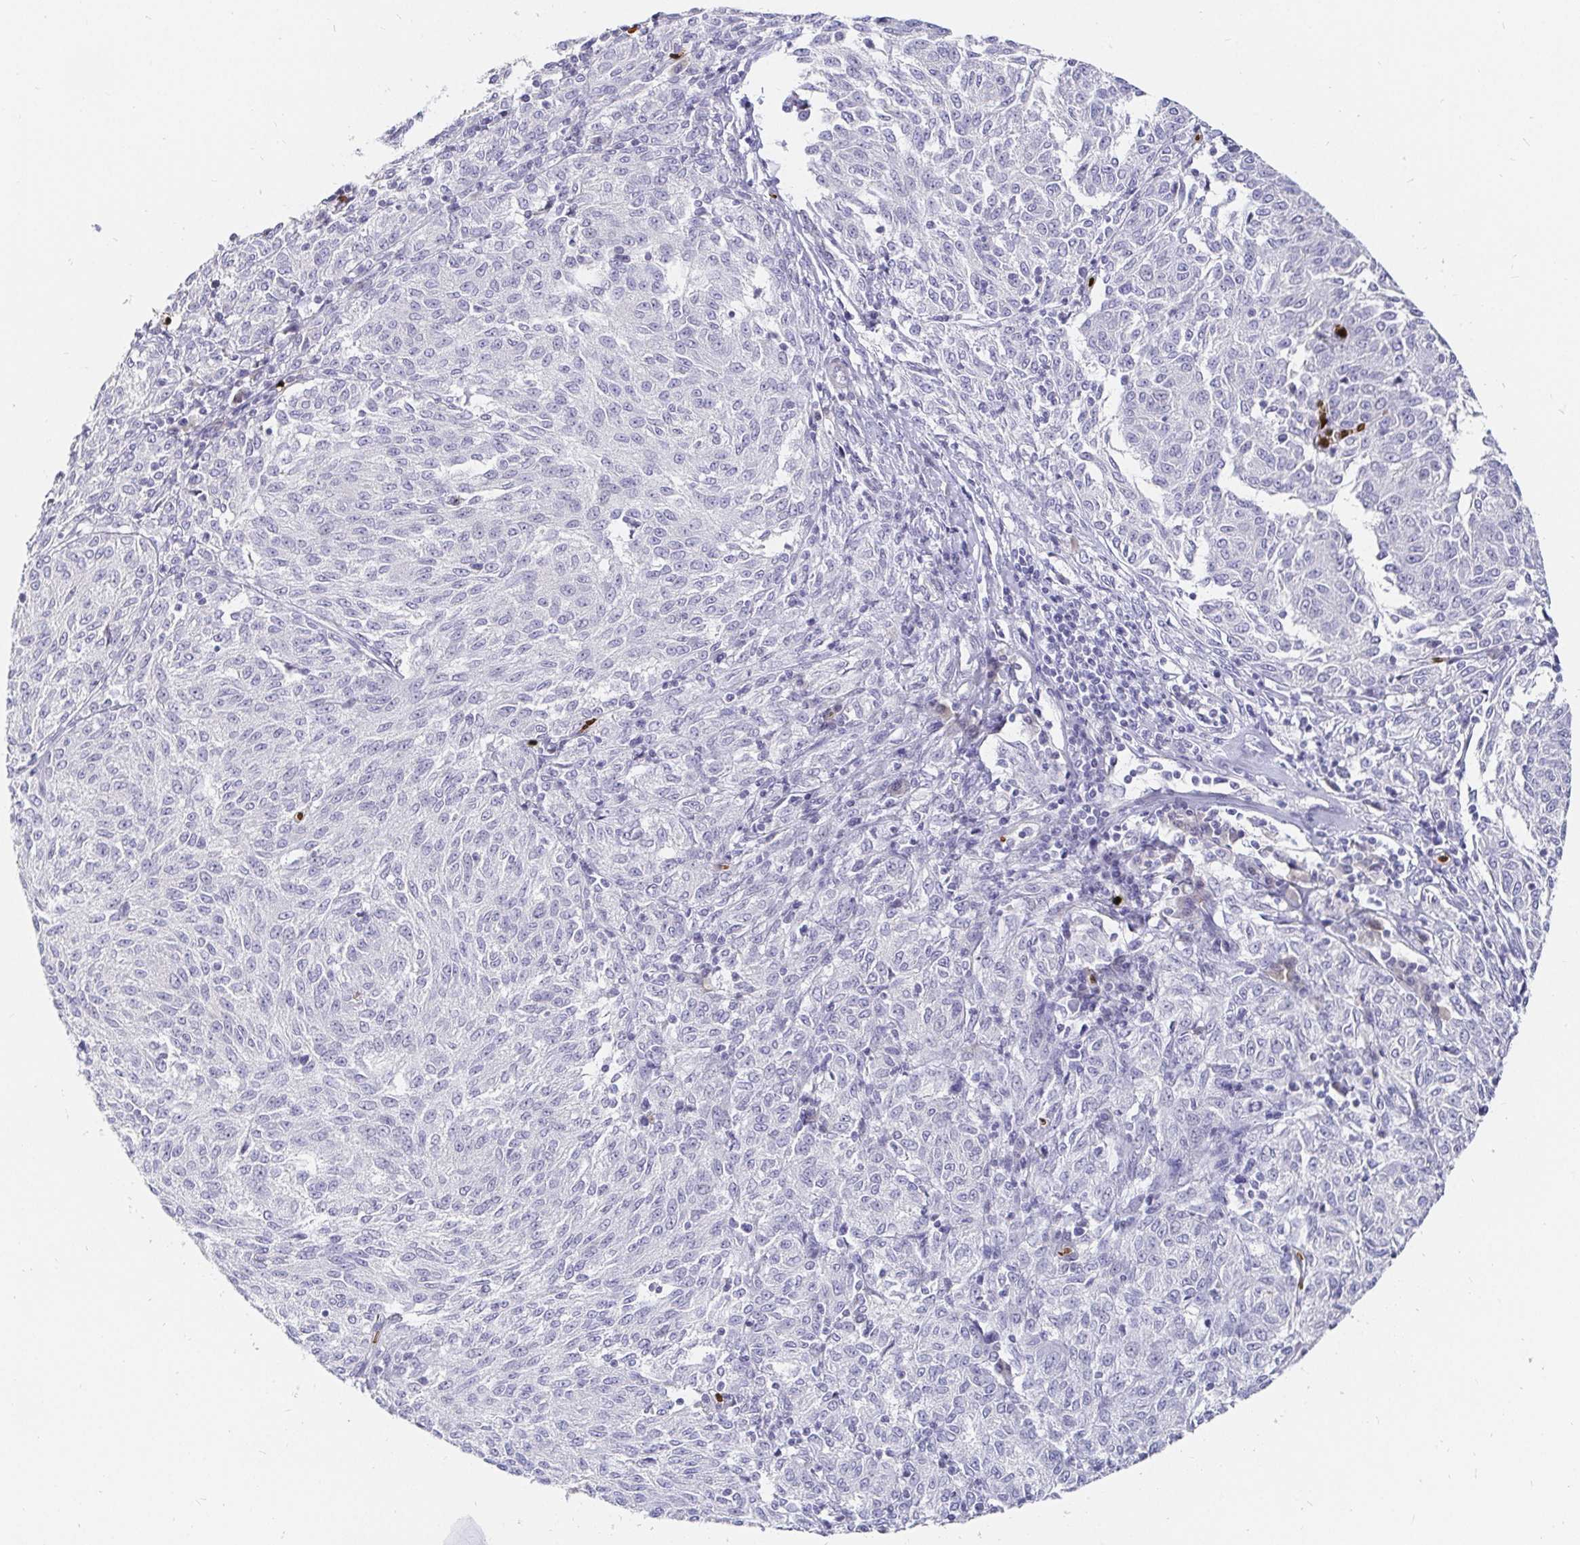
{"staining": {"intensity": "negative", "quantity": "none", "location": "none"}, "tissue": "melanoma", "cell_type": "Tumor cells", "image_type": "cancer", "snomed": [{"axis": "morphology", "description": "Malignant melanoma, NOS"}, {"axis": "topography", "description": "Skin"}], "caption": "High power microscopy image of an immunohistochemistry photomicrograph of malignant melanoma, revealing no significant staining in tumor cells.", "gene": "FGF21", "patient": {"sex": "female", "age": 72}}